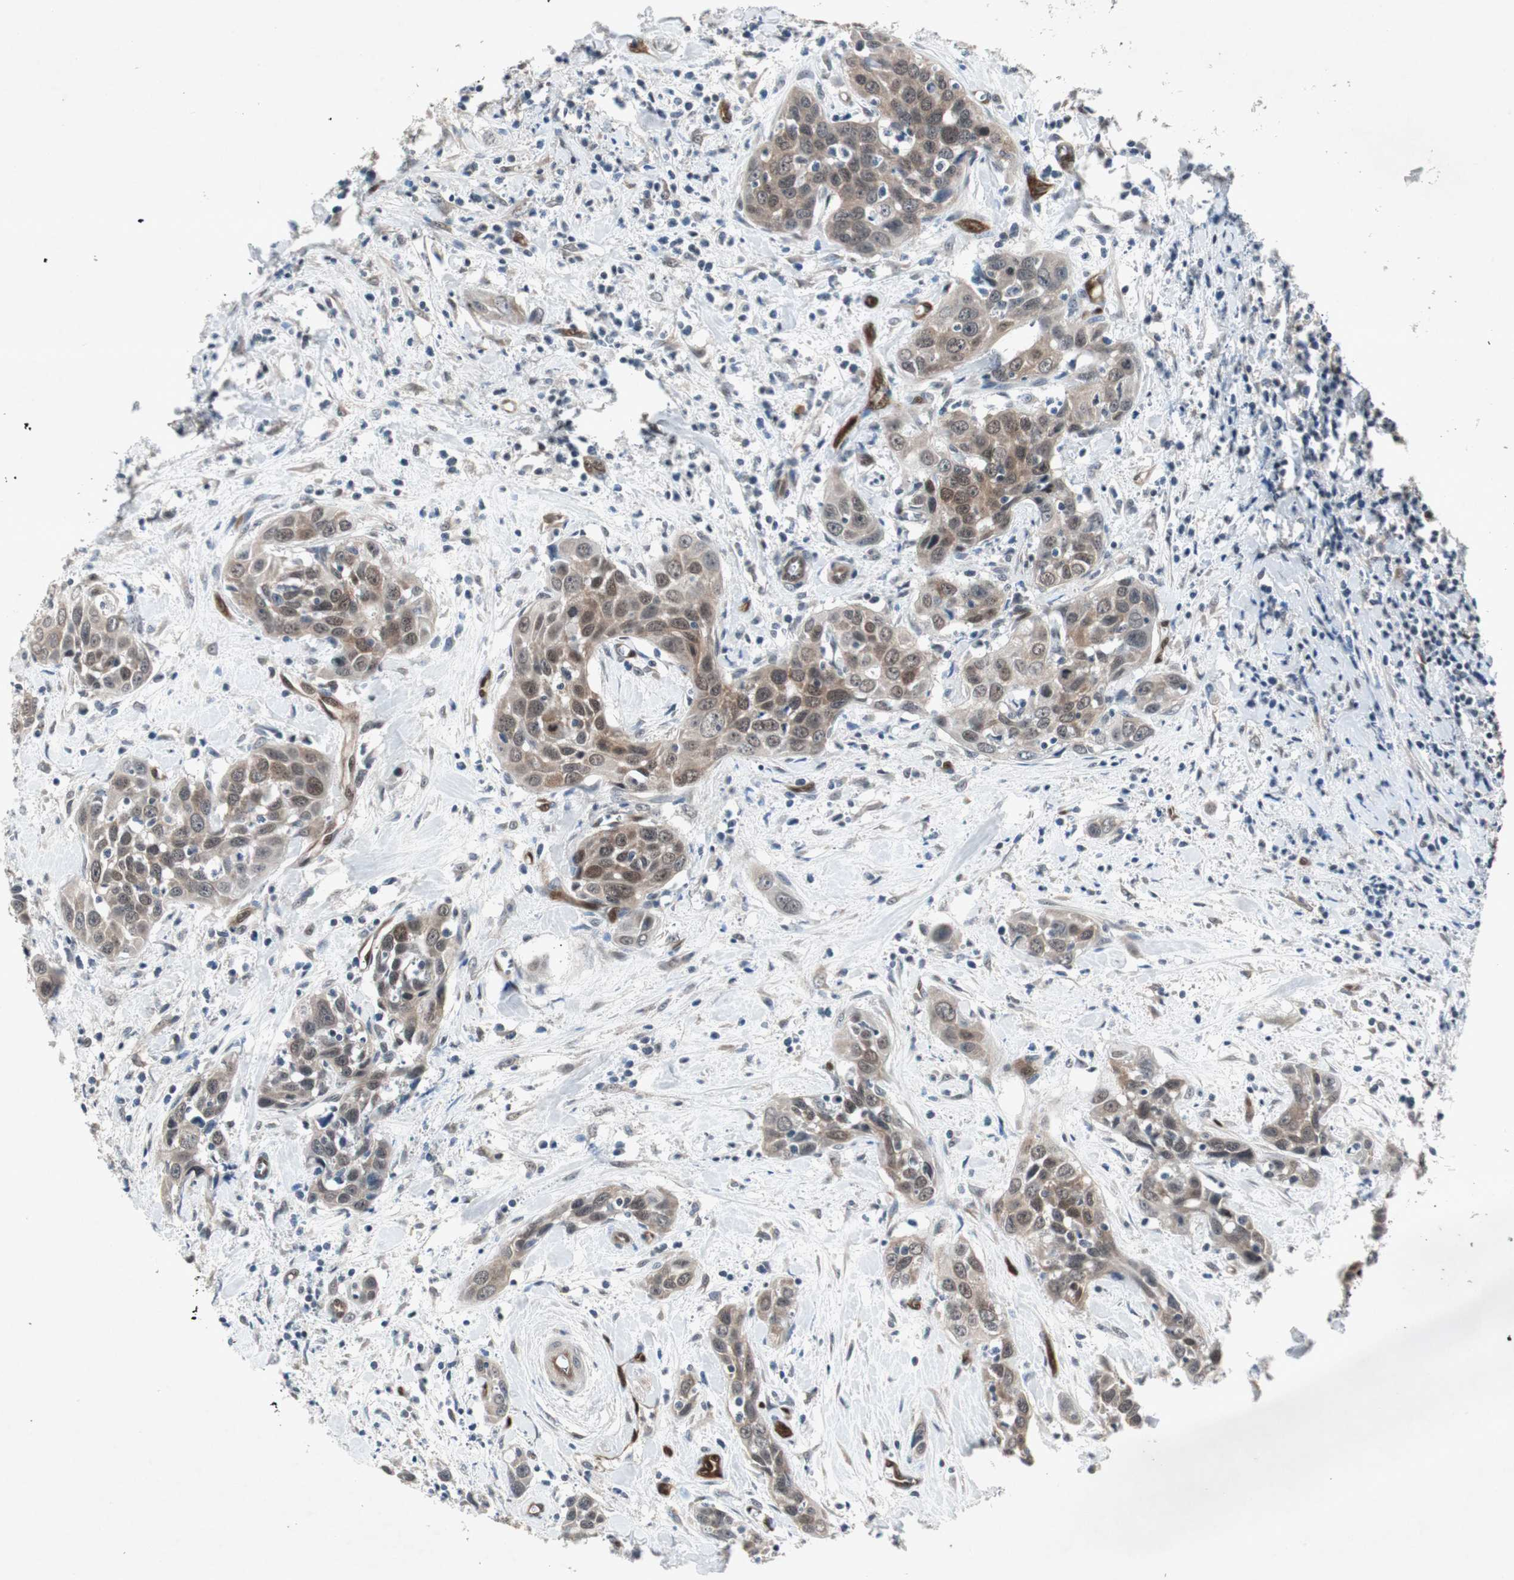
{"staining": {"intensity": "moderate", "quantity": ">75%", "location": "cytoplasmic/membranous,nuclear"}, "tissue": "head and neck cancer", "cell_type": "Tumor cells", "image_type": "cancer", "snomed": [{"axis": "morphology", "description": "Squamous cell carcinoma, NOS"}, {"axis": "topography", "description": "Oral tissue"}, {"axis": "topography", "description": "Head-Neck"}], "caption": "This photomicrograph reveals immunohistochemistry staining of head and neck cancer, with medium moderate cytoplasmic/membranous and nuclear staining in about >75% of tumor cells.", "gene": "SMAD1", "patient": {"sex": "female", "age": 50}}